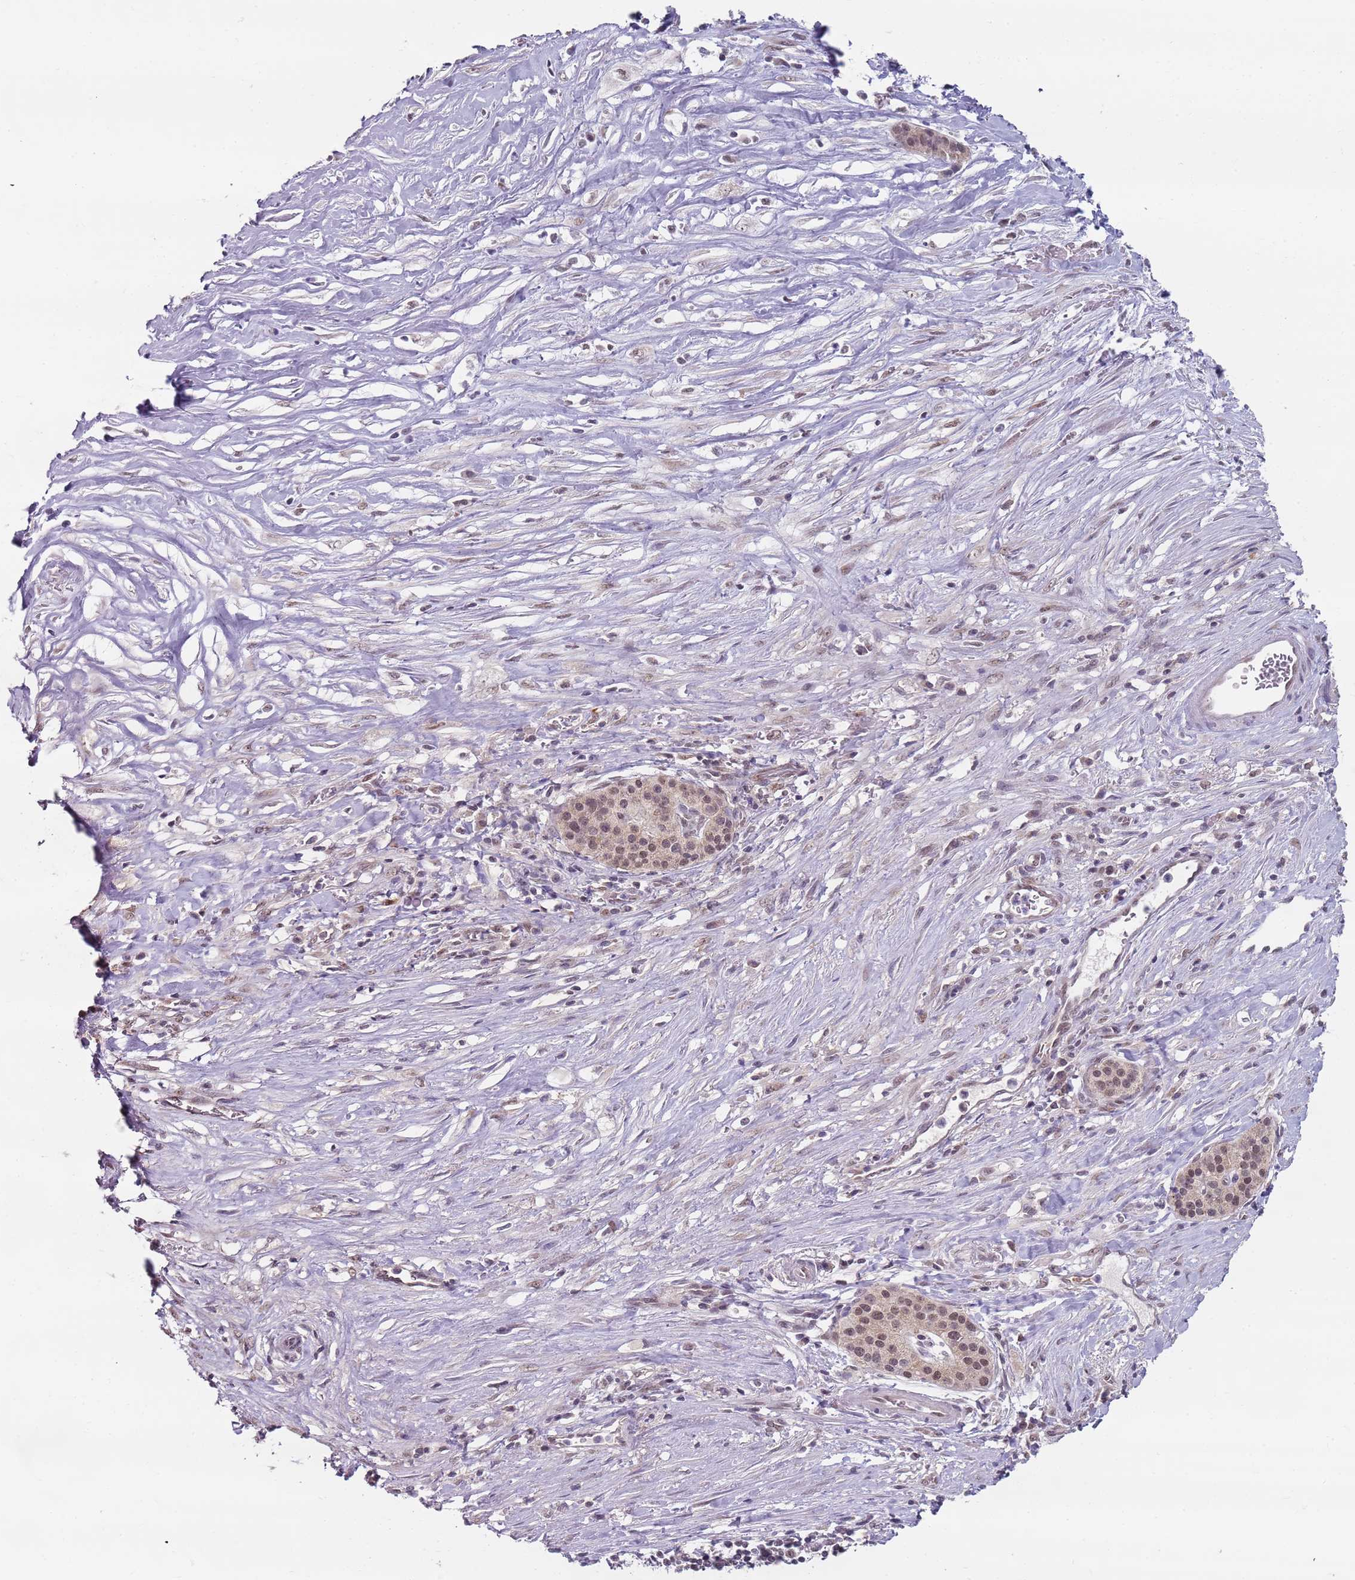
{"staining": {"intensity": "moderate", "quantity": "25%-75%", "location": "nuclear"}, "tissue": "pancreatic cancer", "cell_type": "Tumor cells", "image_type": "cancer", "snomed": [{"axis": "morphology", "description": "Adenocarcinoma, NOS"}, {"axis": "topography", "description": "Pancreas"}], "caption": "Moderate nuclear protein staining is appreciated in about 25%-75% of tumor cells in adenocarcinoma (pancreatic).", "gene": "SMARCAL1", "patient": {"sex": "male", "age": 73}}